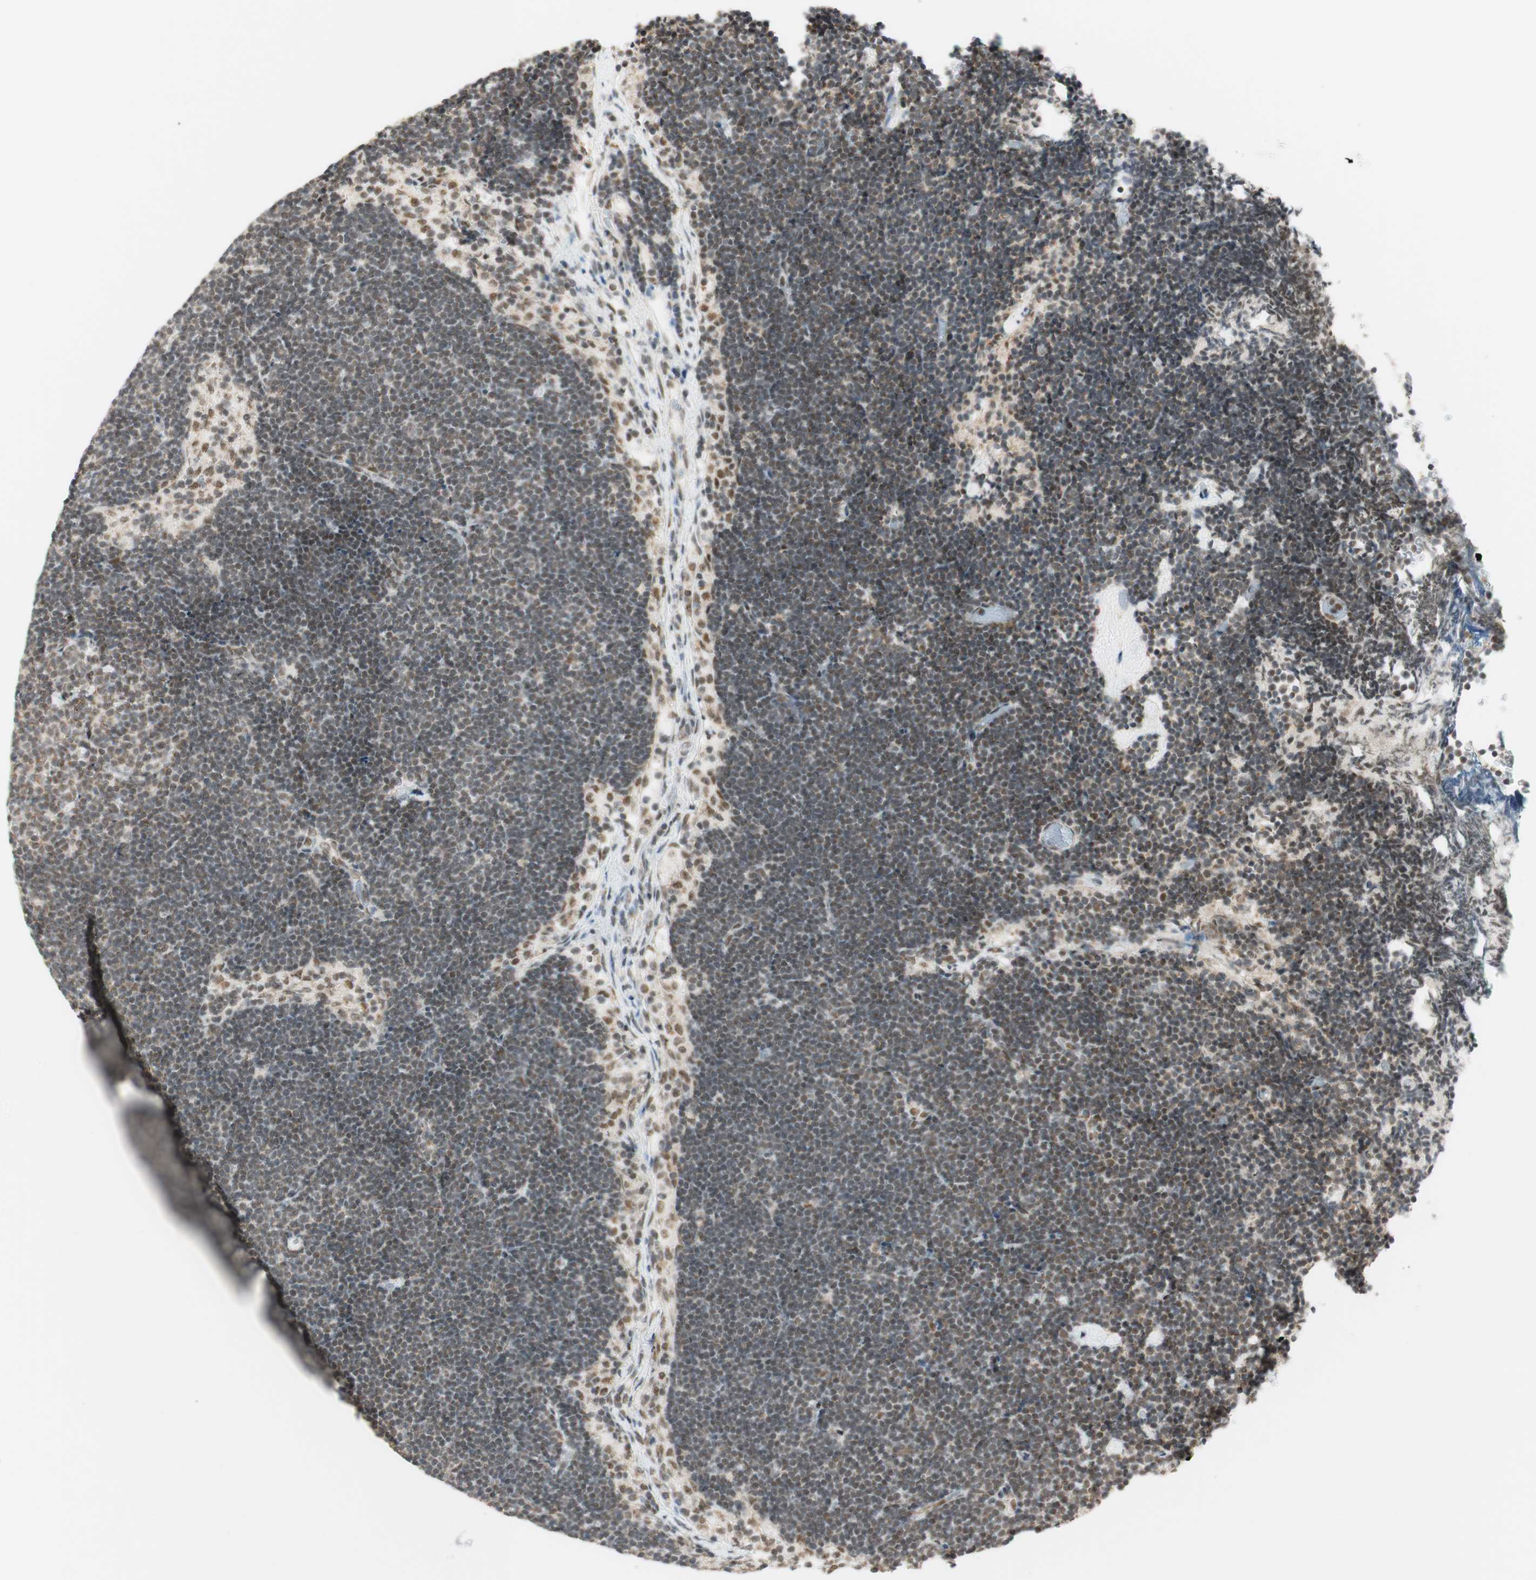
{"staining": {"intensity": "moderate", "quantity": "<25%", "location": "cytoplasmic/membranous,nuclear"}, "tissue": "lymph node", "cell_type": "Germinal center cells", "image_type": "normal", "snomed": [{"axis": "morphology", "description": "Normal tissue, NOS"}, {"axis": "topography", "description": "Lymph node"}], "caption": "Immunohistochemical staining of benign human lymph node exhibits moderate cytoplasmic/membranous,nuclear protein expression in about <25% of germinal center cells.", "gene": "ZNF782", "patient": {"sex": "male", "age": 63}}